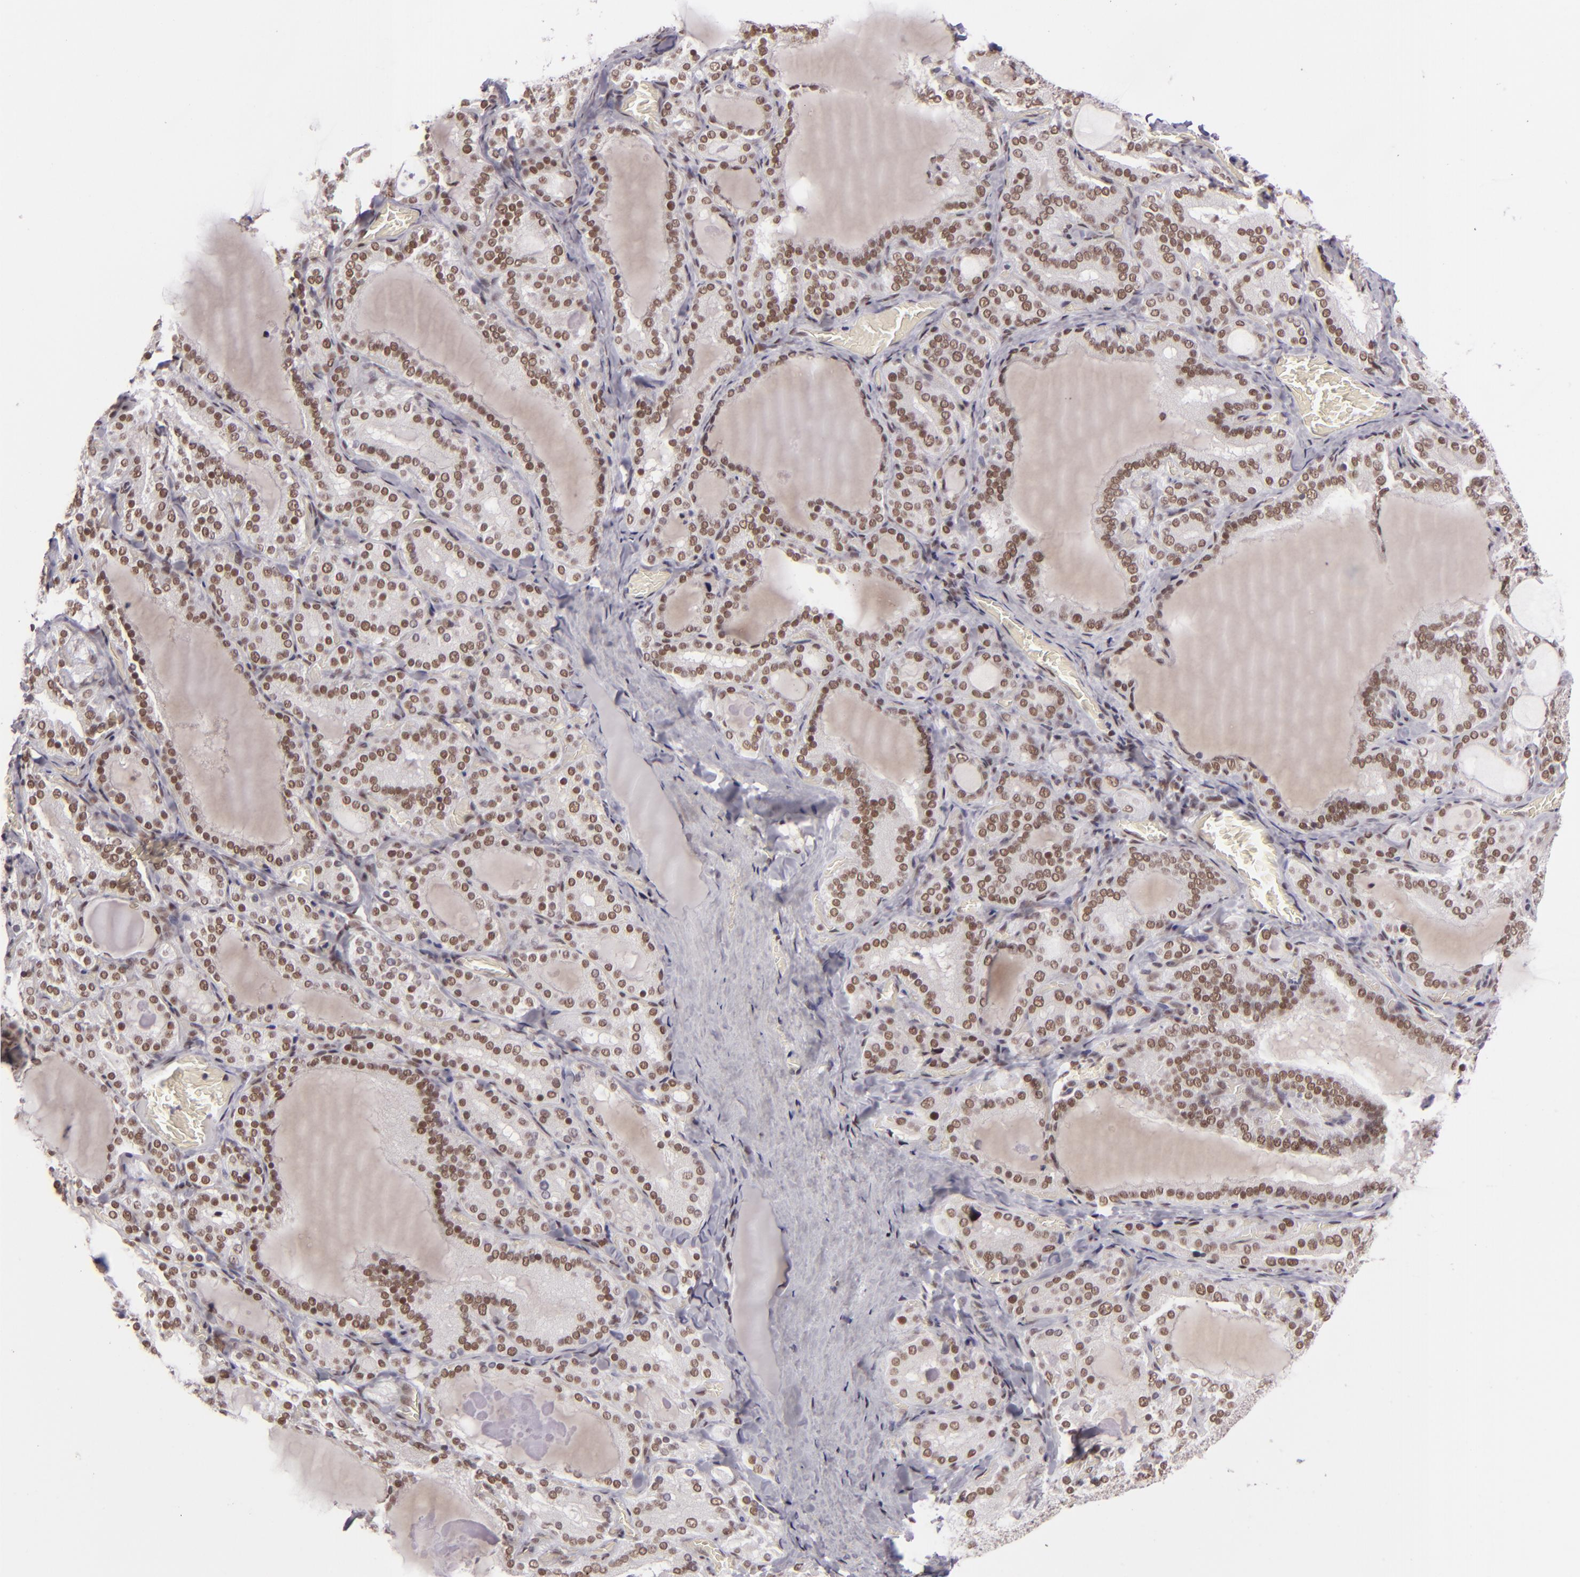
{"staining": {"intensity": "moderate", "quantity": ">75%", "location": "nuclear"}, "tissue": "thyroid gland", "cell_type": "Glandular cells", "image_type": "normal", "snomed": [{"axis": "morphology", "description": "Normal tissue, NOS"}, {"axis": "topography", "description": "Thyroid gland"}], "caption": "IHC image of normal human thyroid gland stained for a protein (brown), which exhibits medium levels of moderate nuclear positivity in about >75% of glandular cells.", "gene": "BRD8", "patient": {"sex": "female", "age": 33}}